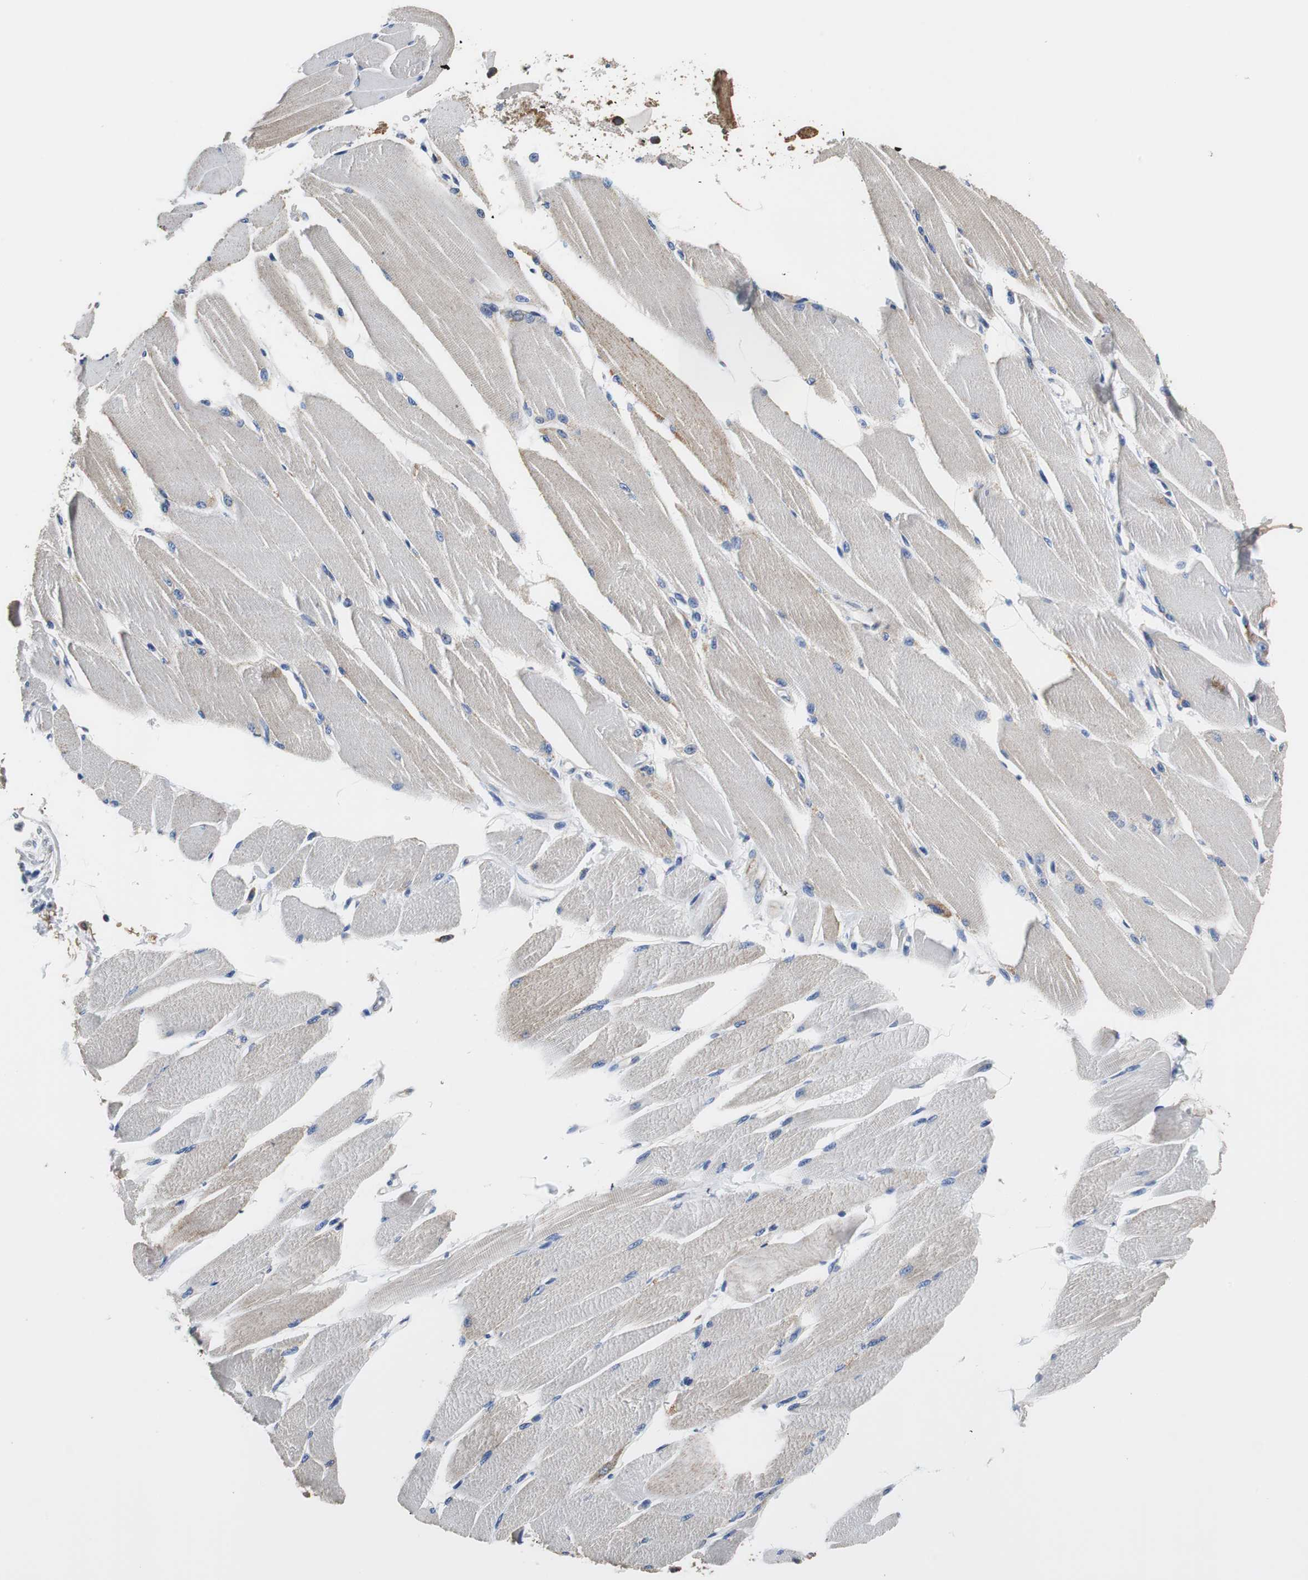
{"staining": {"intensity": "weak", "quantity": "<25%", "location": "cytoplasmic/membranous"}, "tissue": "skeletal muscle", "cell_type": "Myocytes", "image_type": "normal", "snomed": [{"axis": "morphology", "description": "Normal tissue, NOS"}, {"axis": "topography", "description": "Skeletal muscle"}, {"axis": "topography", "description": "Peripheral nerve tissue"}], "caption": "This is an immunohistochemistry histopathology image of normal human skeletal muscle. There is no staining in myocytes.", "gene": "PCK1", "patient": {"sex": "female", "age": 84}}